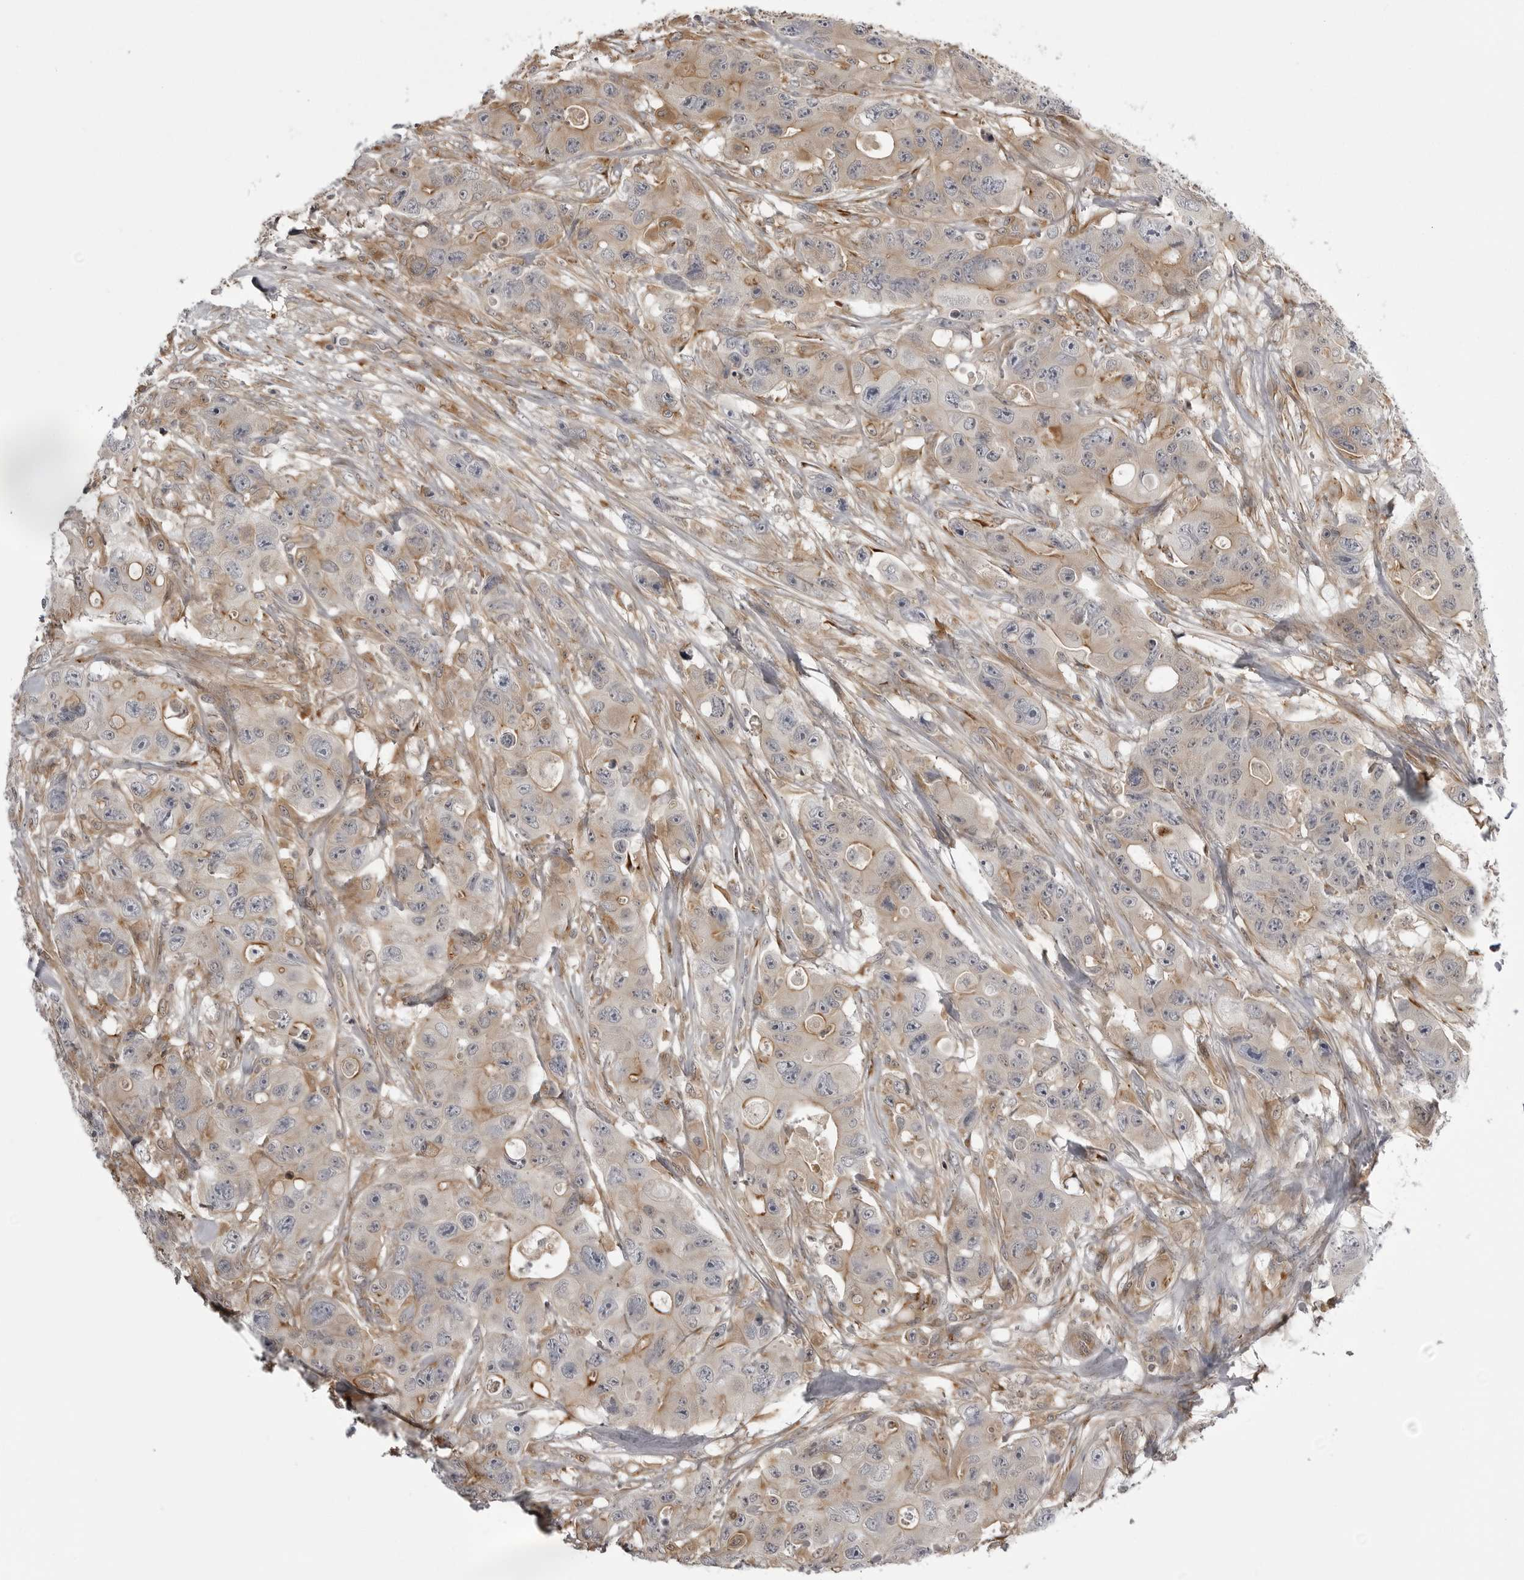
{"staining": {"intensity": "moderate", "quantity": ">75%", "location": "cytoplasmic/membranous"}, "tissue": "colorectal cancer", "cell_type": "Tumor cells", "image_type": "cancer", "snomed": [{"axis": "morphology", "description": "Adenocarcinoma, NOS"}, {"axis": "topography", "description": "Colon"}], "caption": "Protein staining by immunohistochemistry (IHC) shows moderate cytoplasmic/membranous expression in approximately >75% of tumor cells in colorectal cancer.", "gene": "ARL5A", "patient": {"sex": "female", "age": 46}}